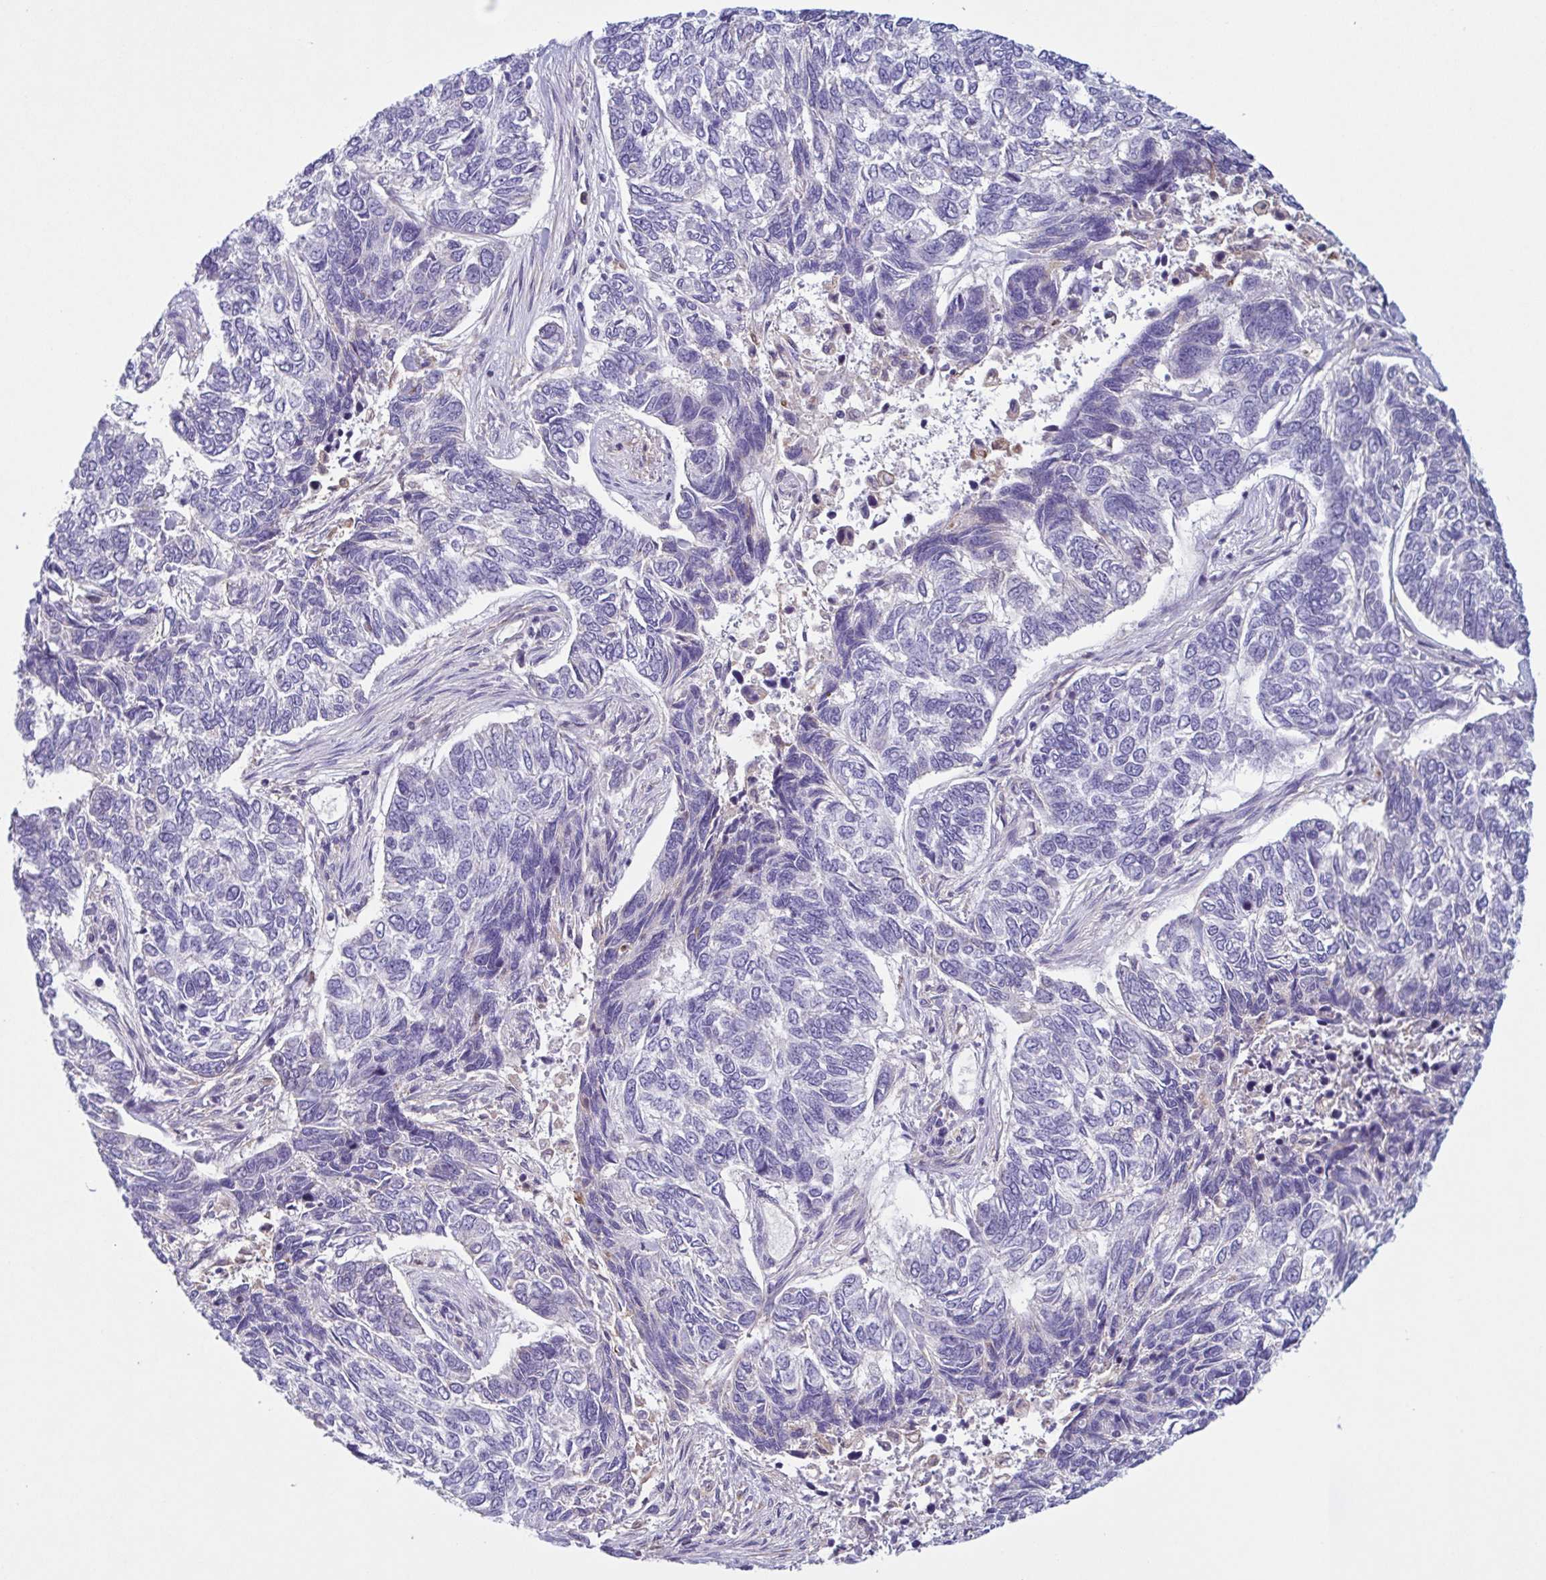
{"staining": {"intensity": "negative", "quantity": "none", "location": "none"}, "tissue": "skin cancer", "cell_type": "Tumor cells", "image_type": "cancer", "snomed": [{"axis": "morphology", "description": "Basal cell carcinoma"}, {"axis": "topography", "description": "Skin"}], "caption": "There is no significant expression in tumor cells of basal cell carcinoma (skin).", "gene": "F13B", "patient": {"sex": "female", "age": 65}}